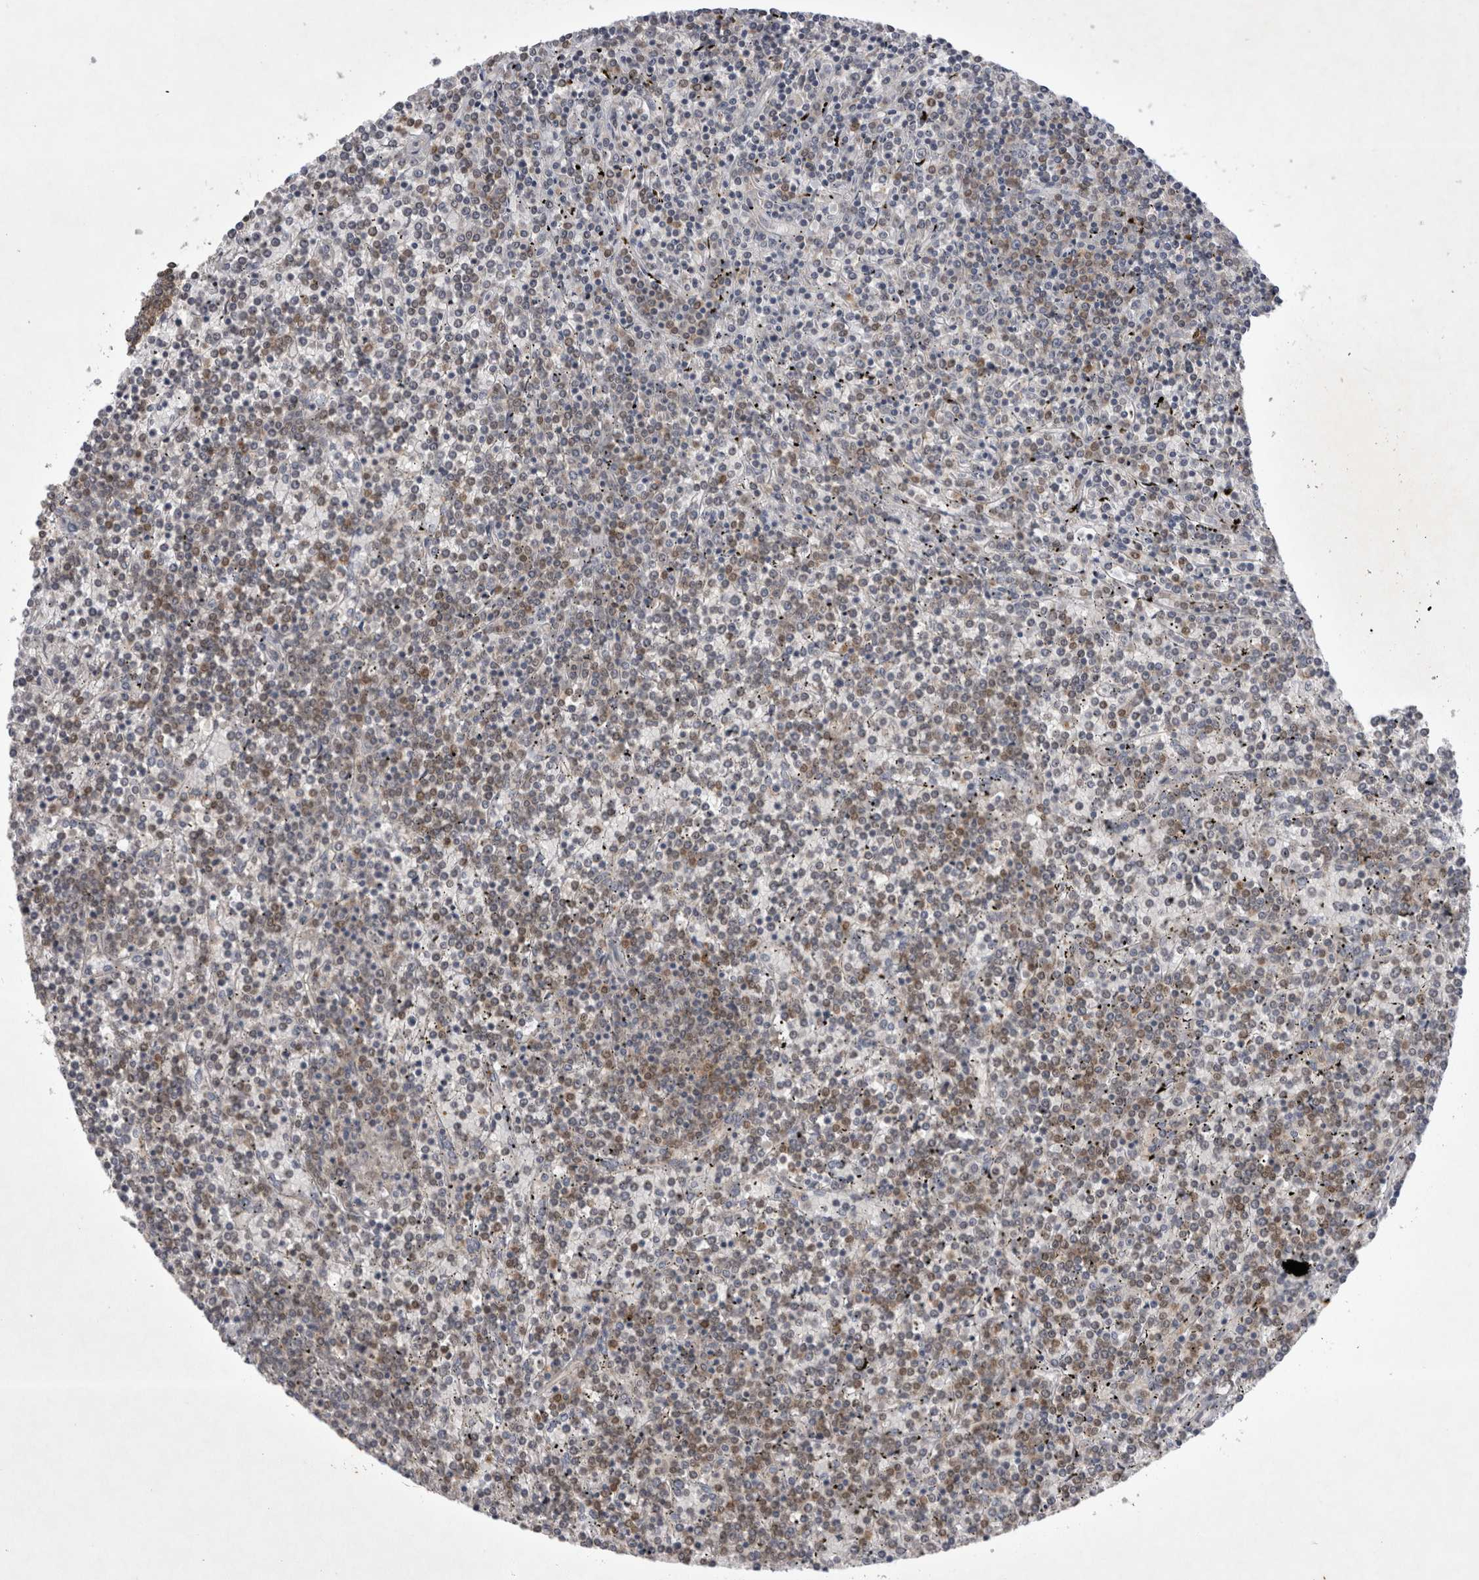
{"staining": {"intensity": "weak", "quantity": "25%-75%", "location": "cytoplasmic/membranous,nuclear"}, "tissue": "lymphoma", "cell_type": "Tumor cells", "image_type": "cancer", "snomed": [{"axis": "morphology", "description": "Malignant lymphoma, non-Hodgkin's type, Low grade"}, {"axis": "topography", "description": "Spleen"}], "caption": "Low-grade malignant lymphoma, non-Hodgkin's type was stained to show a protein in brown. There is low levels of weak cytoplasmic/membranous and nuclear positivity in about 25%-75% of tumor cells. The staining was performed using DAB to visualize the protein expression in brown, while the nuclei were stained in blue with hematoxylin (Magnification: 20x).", "gene": "SRD5A3", "patient": {"sex": "female", "age": 19}}